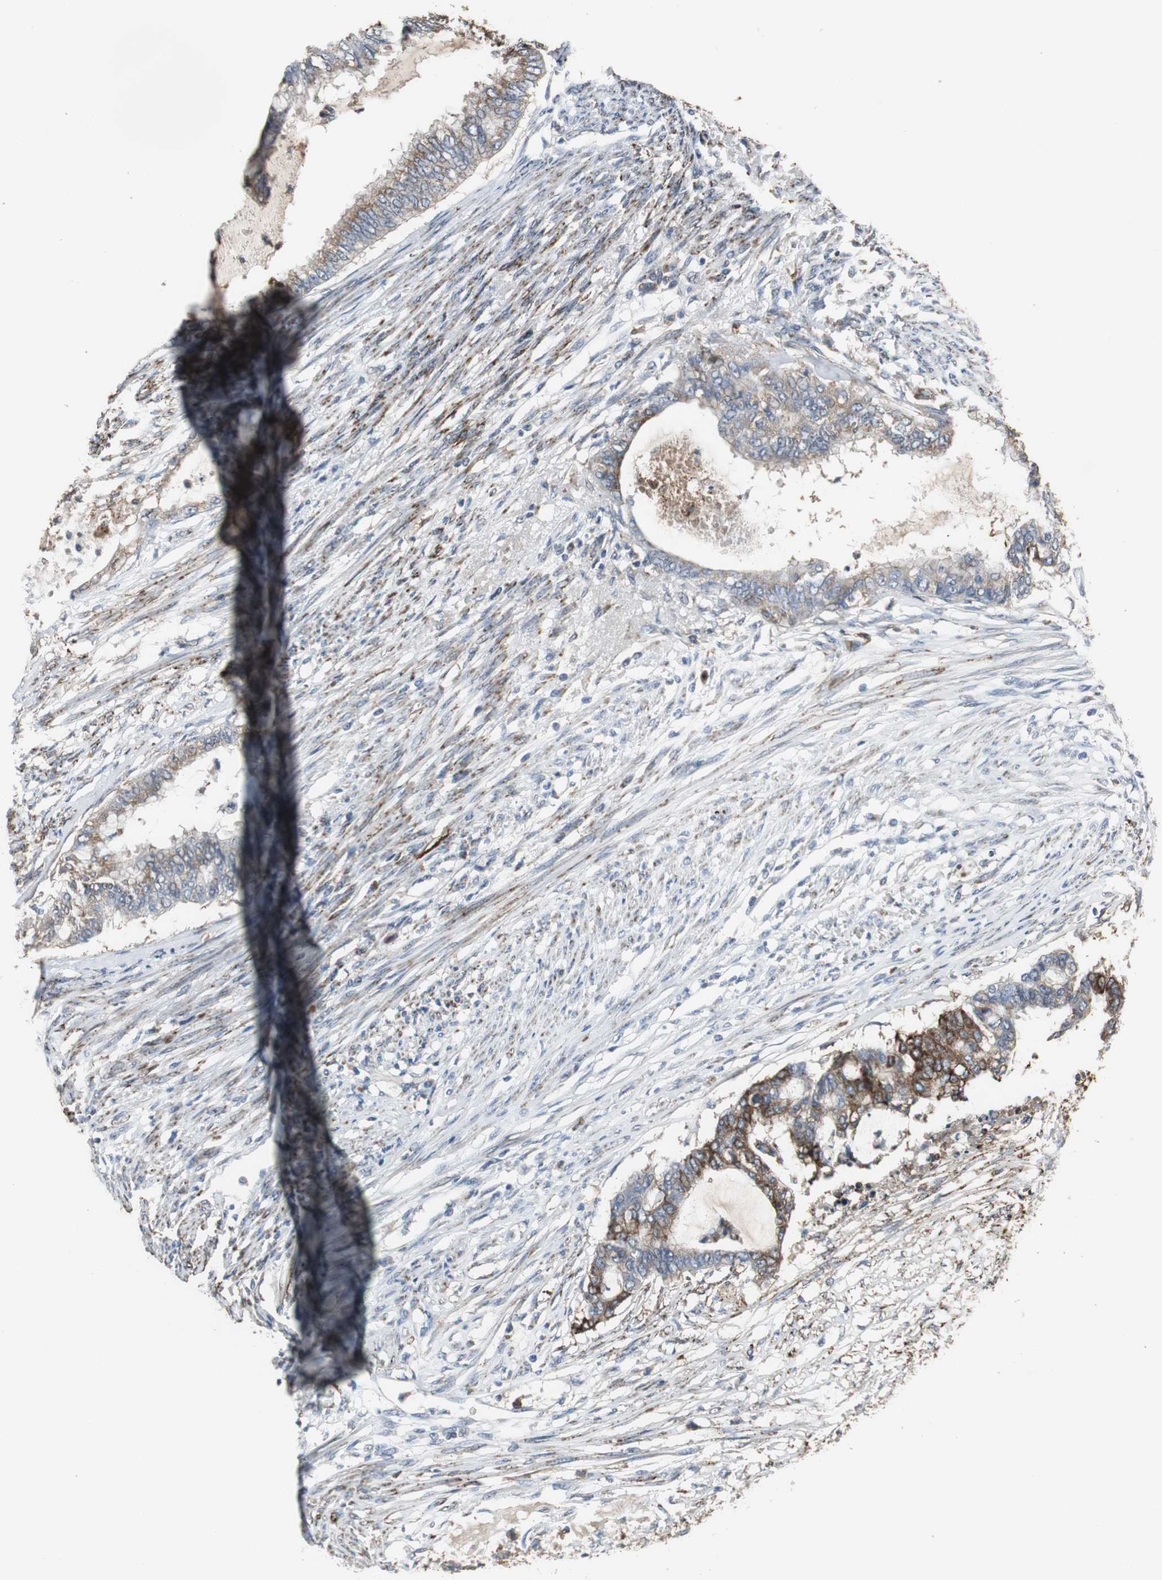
{"staining": {"intensity": "strong", "quantity": ">75%", "location": "cytoplasmic/membranous"}, "tissue": "endometrial cancer", "cell_type": "Tumor cells", "image_type": "cancer", "snomed": [{"axis": "morphology", "description": "Adenocarcinoma, NOS"}, {"axis": "topography", "description": "Endometrium"}], "caption": "Protein analysis of adenocarcinoma (endometrial) tissue reveals strong cytoplasmic/membranous expression in about >75% of tumor cells.", "gene": "JTB", "patient": {"sex": "female", "age": 79}}